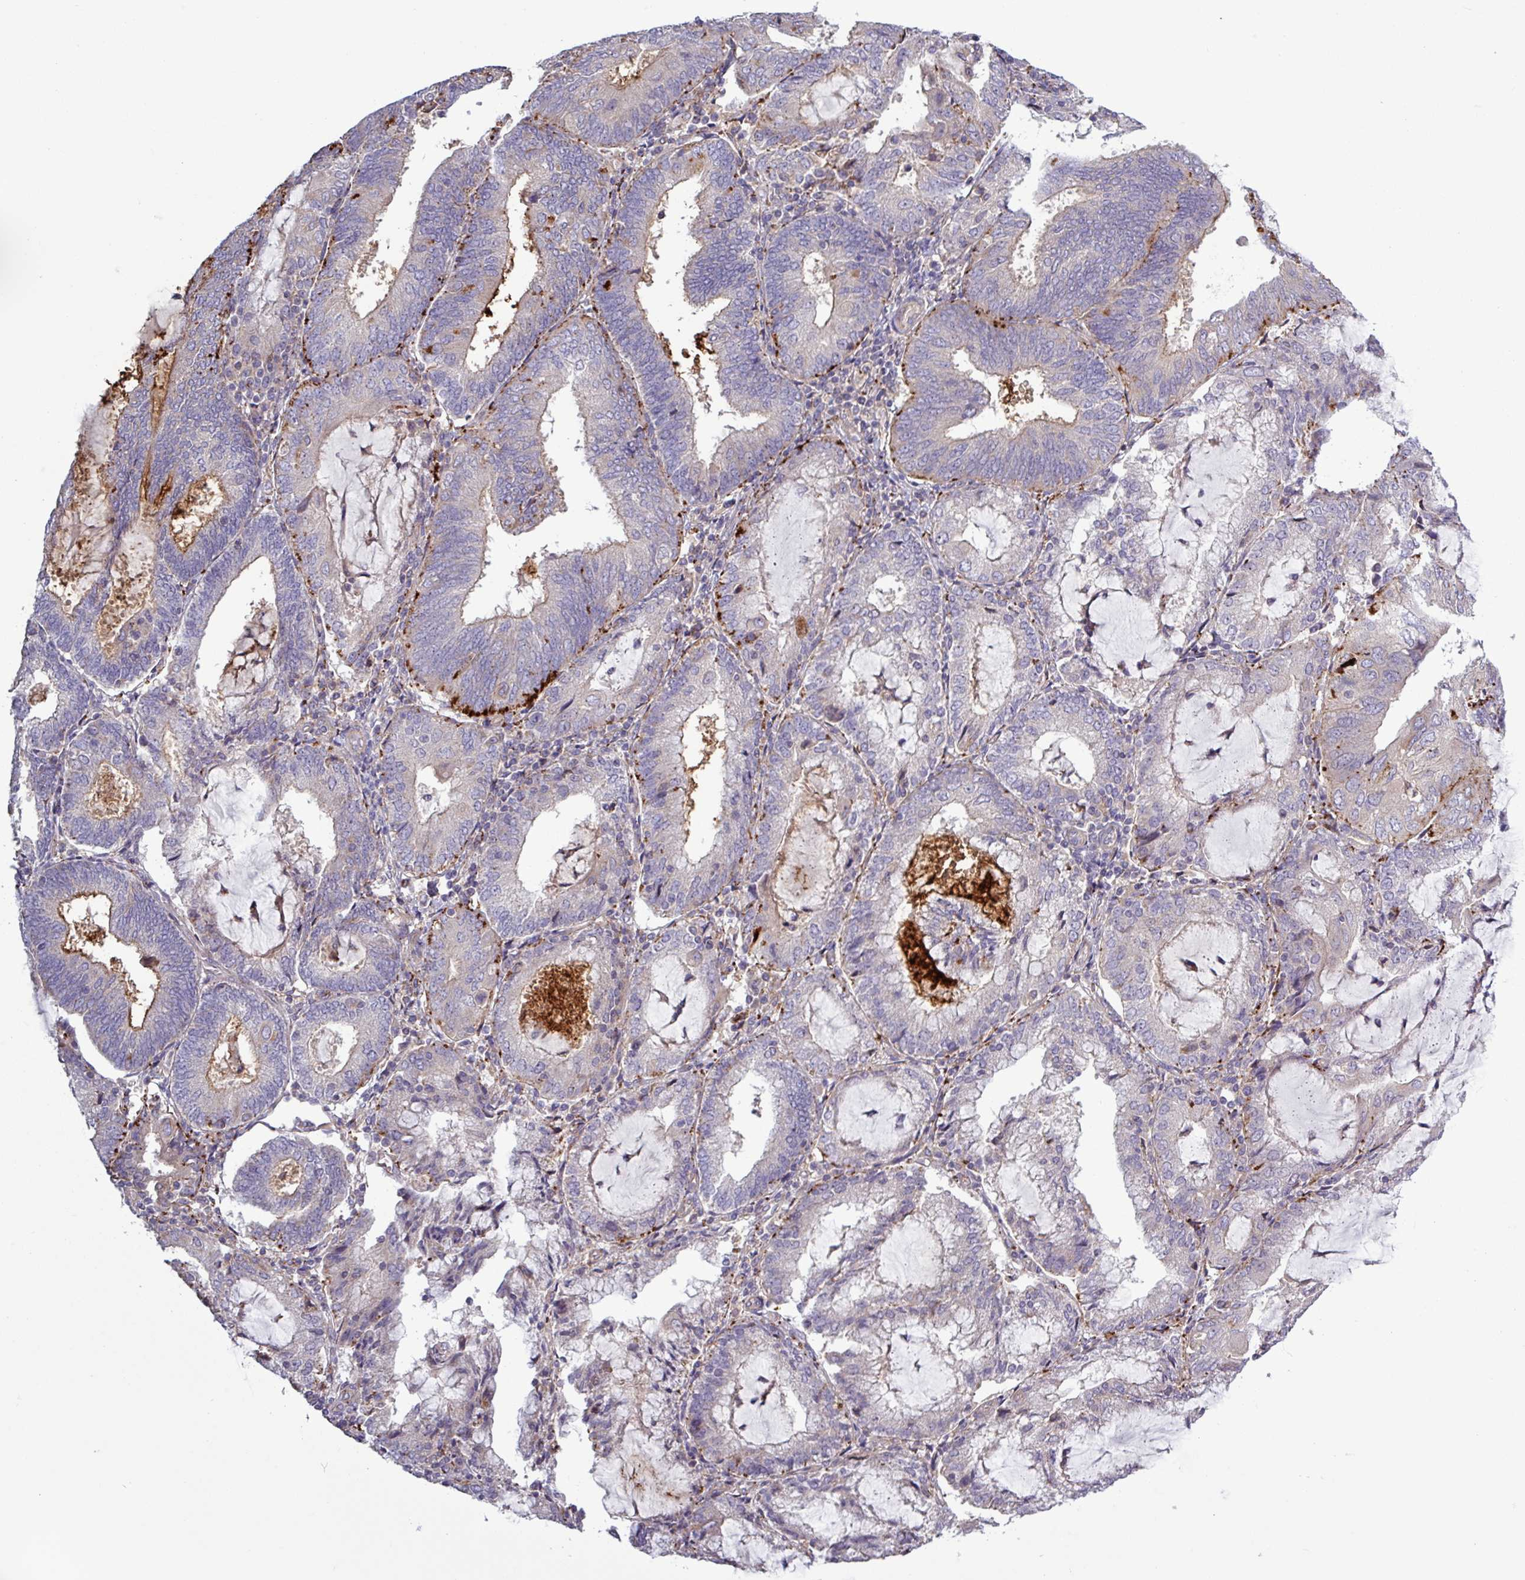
{"staining": {"intensity": "moderate", "quantity": "<25%", "location": "cytoplasmic/membranous"}, "tissue": "endometrial cancer", "cell_type": "Tumor cells", "image_type": "cancer", "snomed": [{"axis": "morphology", "description": "Adenocarcinoma, NOS"}, {"axis": "topography", "description": "Endometrium"}], "caption": "Tumor cells demonstrate moderate cytoplasmic/membranous expression in about <25% of cells in endometrial cancer (adenocarcinoma).", "gene": "PLIN2", "patient": {"sex": "female", "age": 81}}